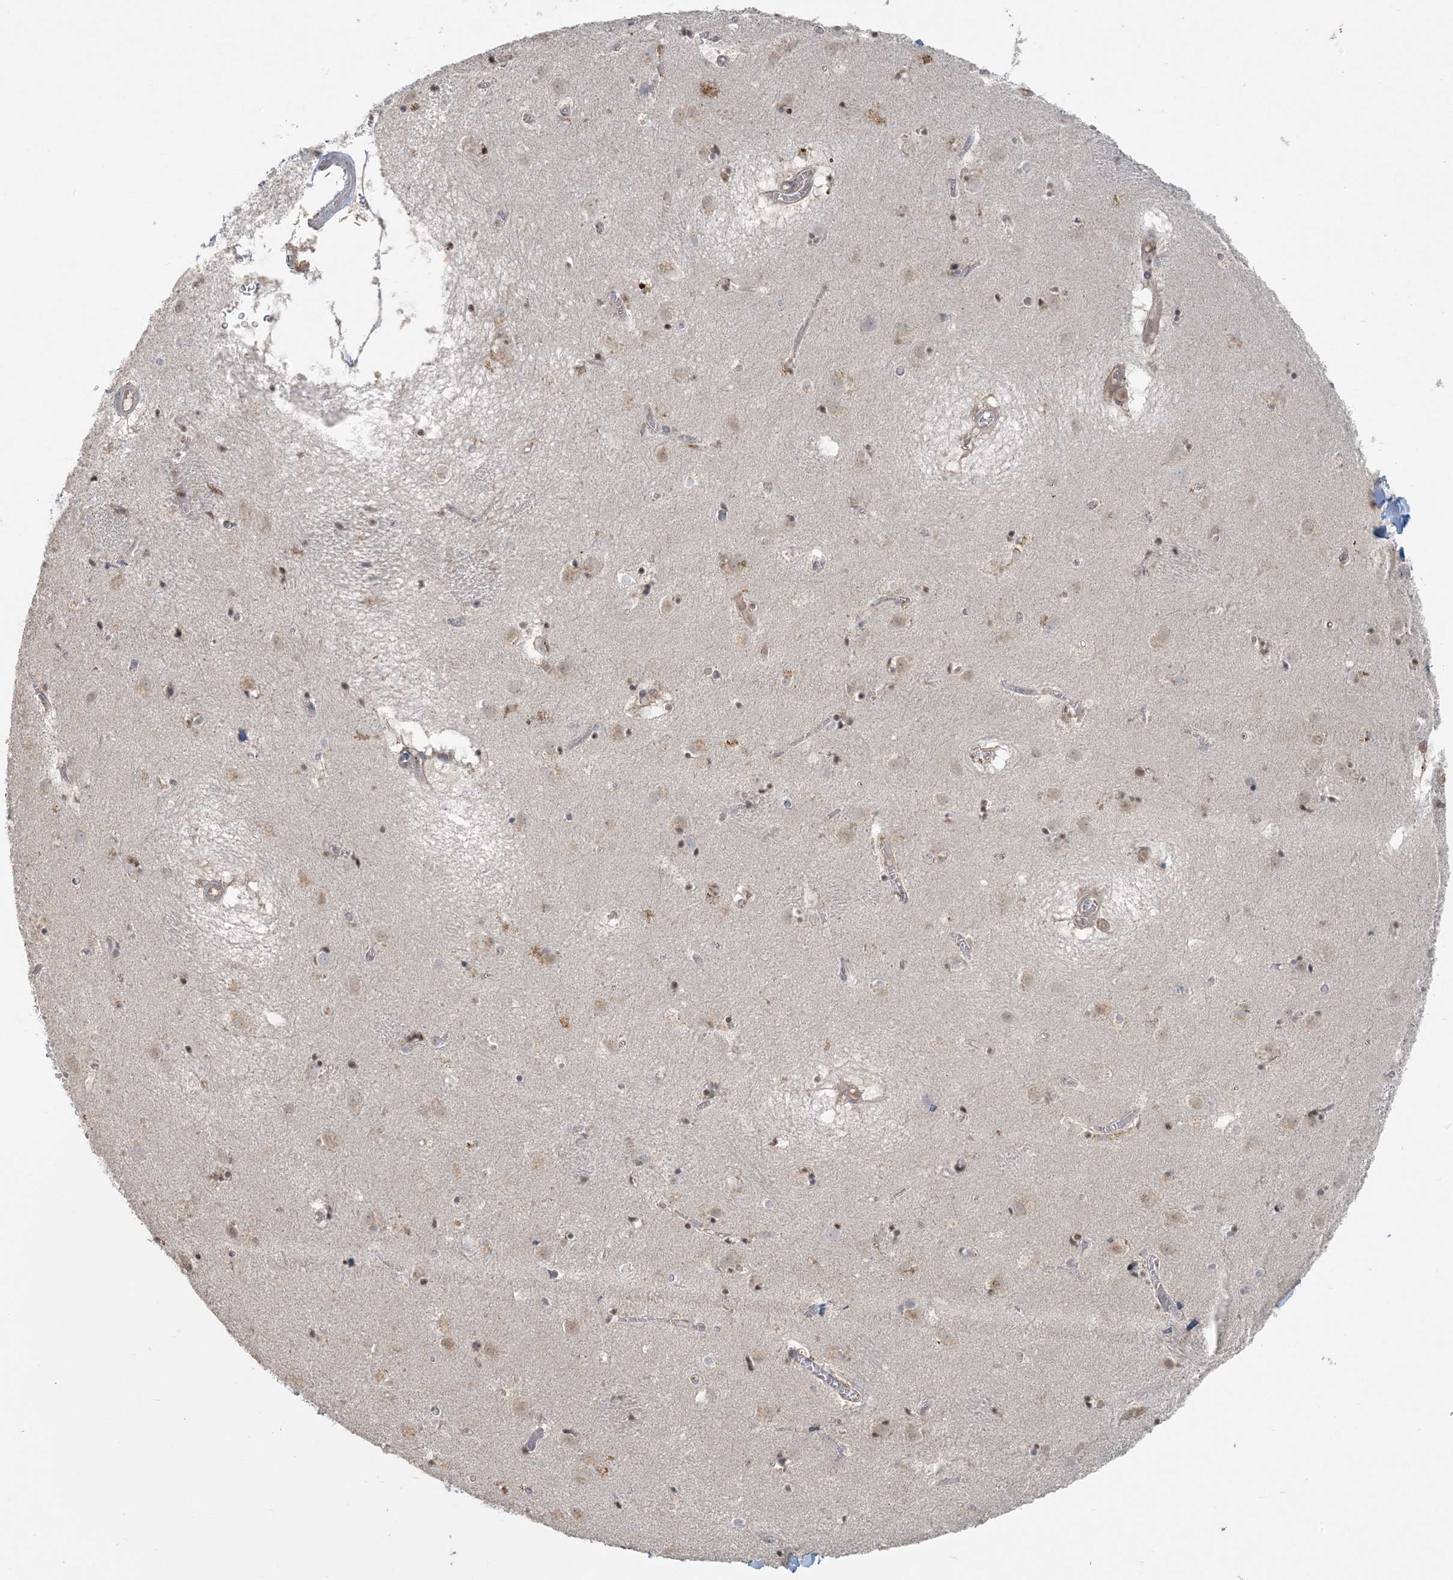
{"staining": {"intensity": "weak", "quantity": "<25%", "location": "nuclear"}, "tissue": "caudate", "cell_type": "Glial cells", "image_type": "normal", "snomed": [{"axis": "morphology", "description": "Normal tissue, NOS"}, {"axis": "topography", "description": "Lateral ventricle wall"}], "caption": "High magnification brightfield microscopy of unremarkable caudate stained with DAB (brown) and counterstained with hematoxylin (blue): glial cells show no significant expression.", "gene": "HACL1", "patient": {"sex": "male", "age": 70}}